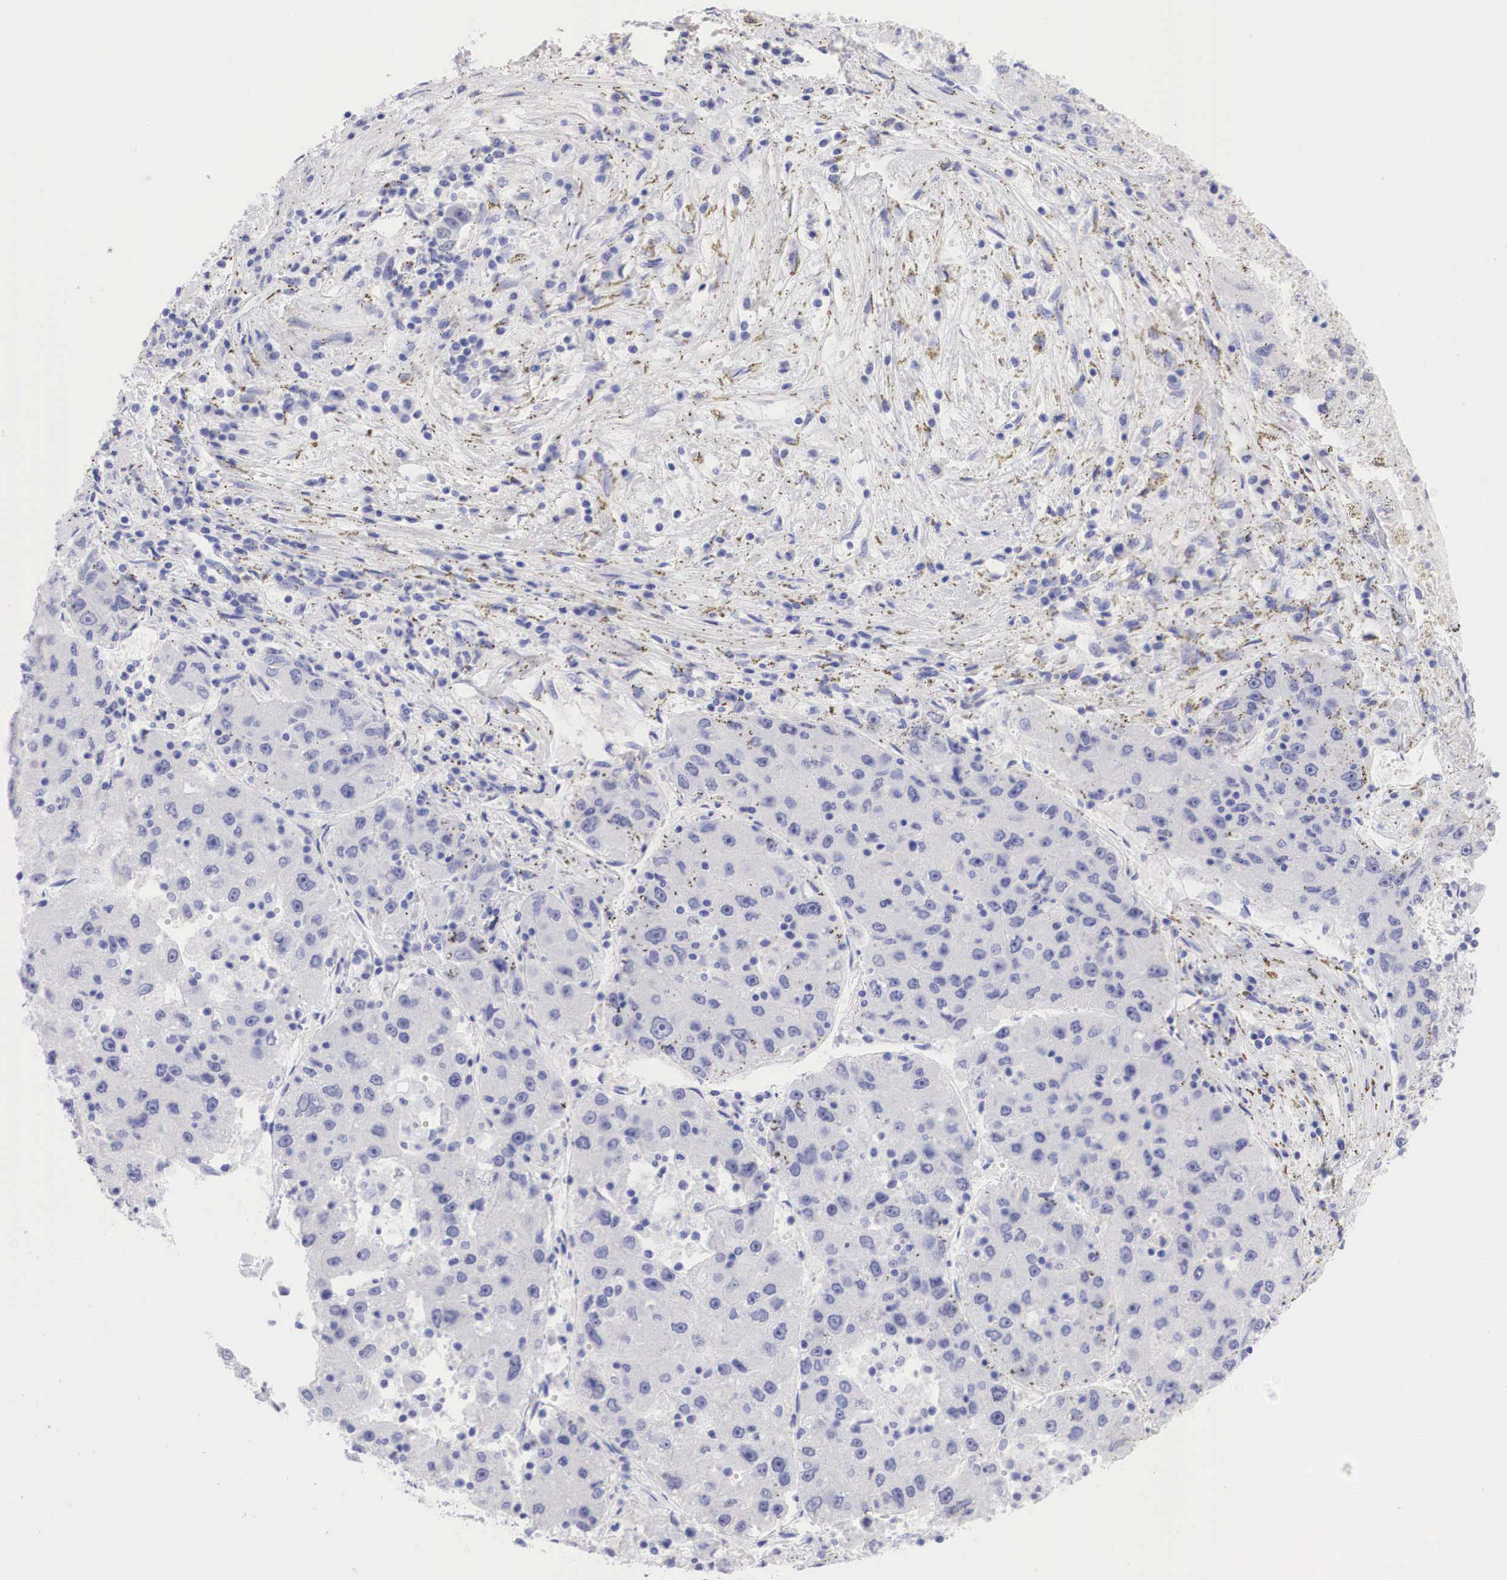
{"staining": {"intensity": "negative", "quantity": "none", "location": "none"}, "tissue": "liver cancer", "cell_type": "Tumor cells", "image_type": "cancer", "snomed": [{"axis": "morphology", "description": "Carcinoma, Hepatocellular, NOS"}, {"axis": "topography", "description": "Liver"}], "caption": "Tumor cells show no significant positivity in liver hepatocellular carcinoma.", "gene": "TYR", "patient": {"sex": "male", "age": 49}}